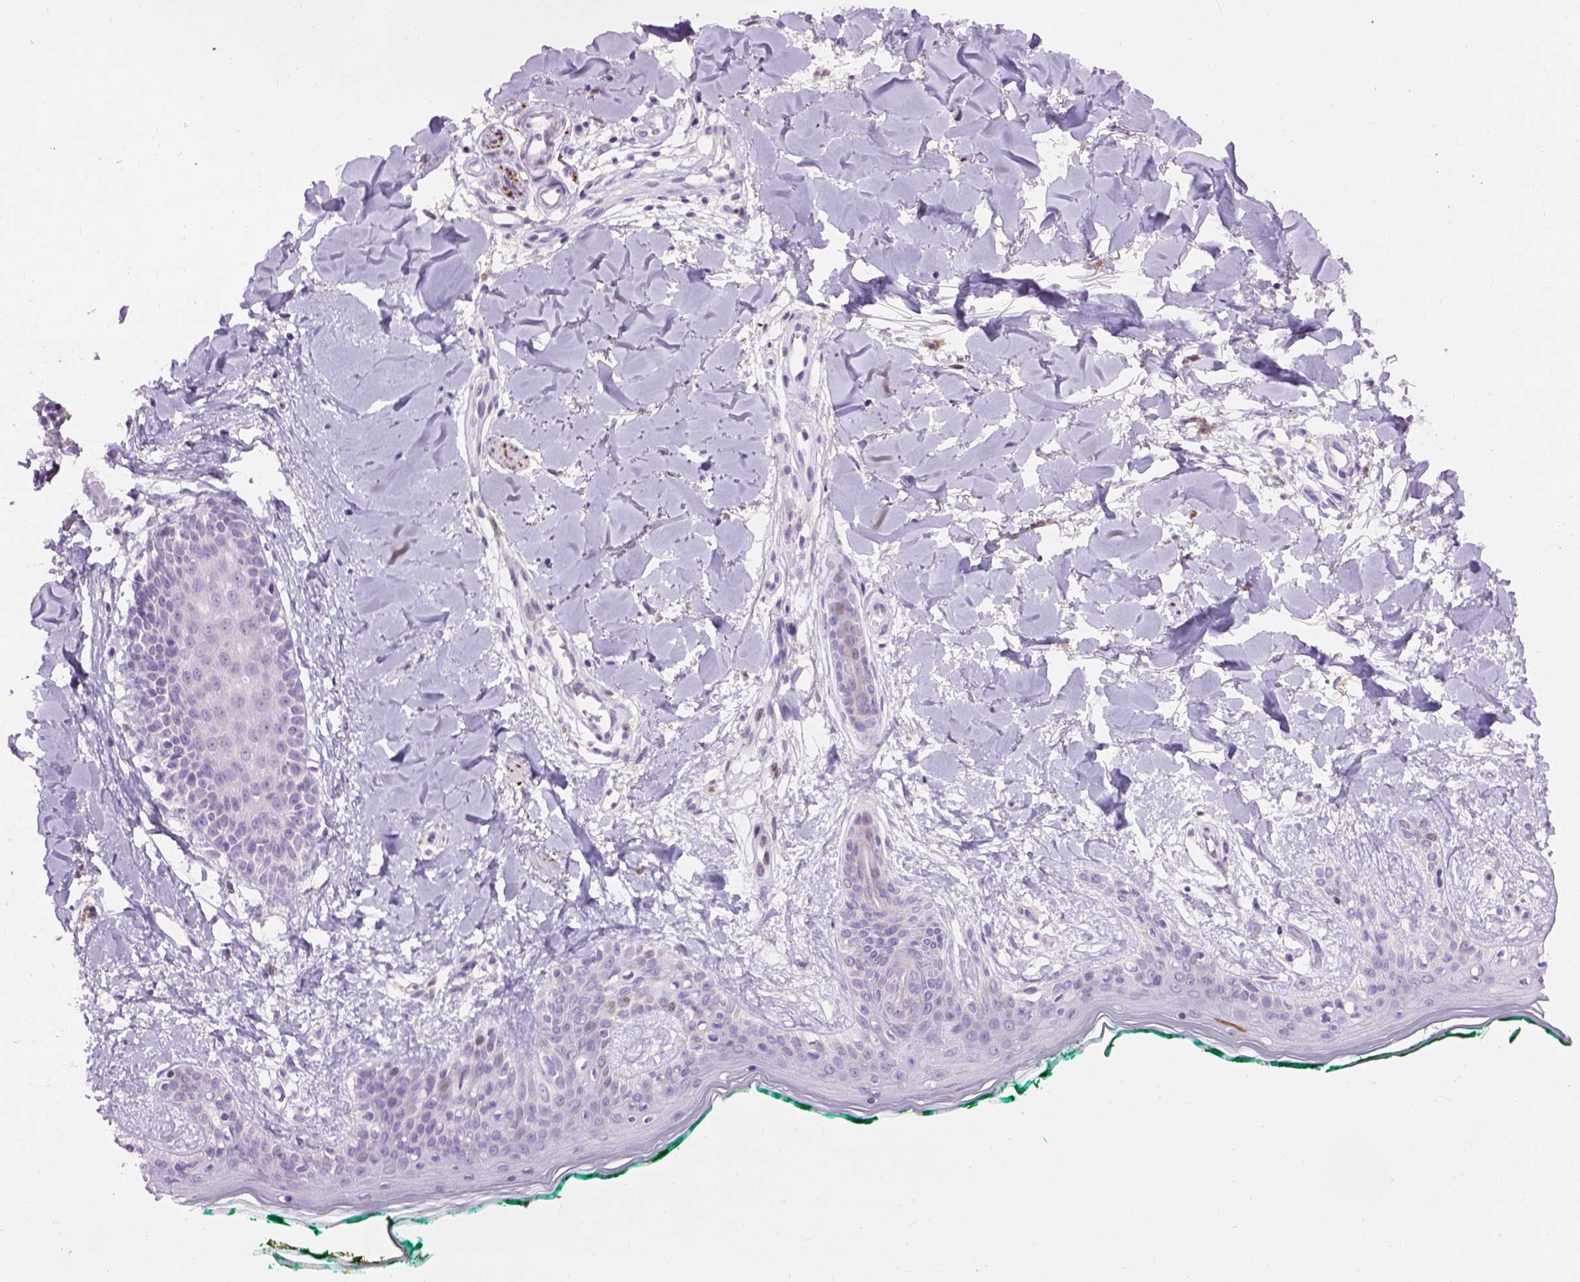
{"staining": {"intensity": "negative", "quantity": "none", "location": "none"}, "tissue": "skin", "cell_type": "Fibroblasts", "image_type": "normal", "snomed": [{"axis": "morphology", "description": "Normal tissue, NOS"}, {"axis": "topography", "description": "Skin"}], "caption": "Skin was stained to show a protein in brown. There is no significant expression in fibroblasts. The staining is performed using DAB (3,3'-diaminobenzidine) brown chromogen with nuclei counter-stained in using hematoxylin.", "gene": "TH", "patient": {"sex": "female", "age": 34}}